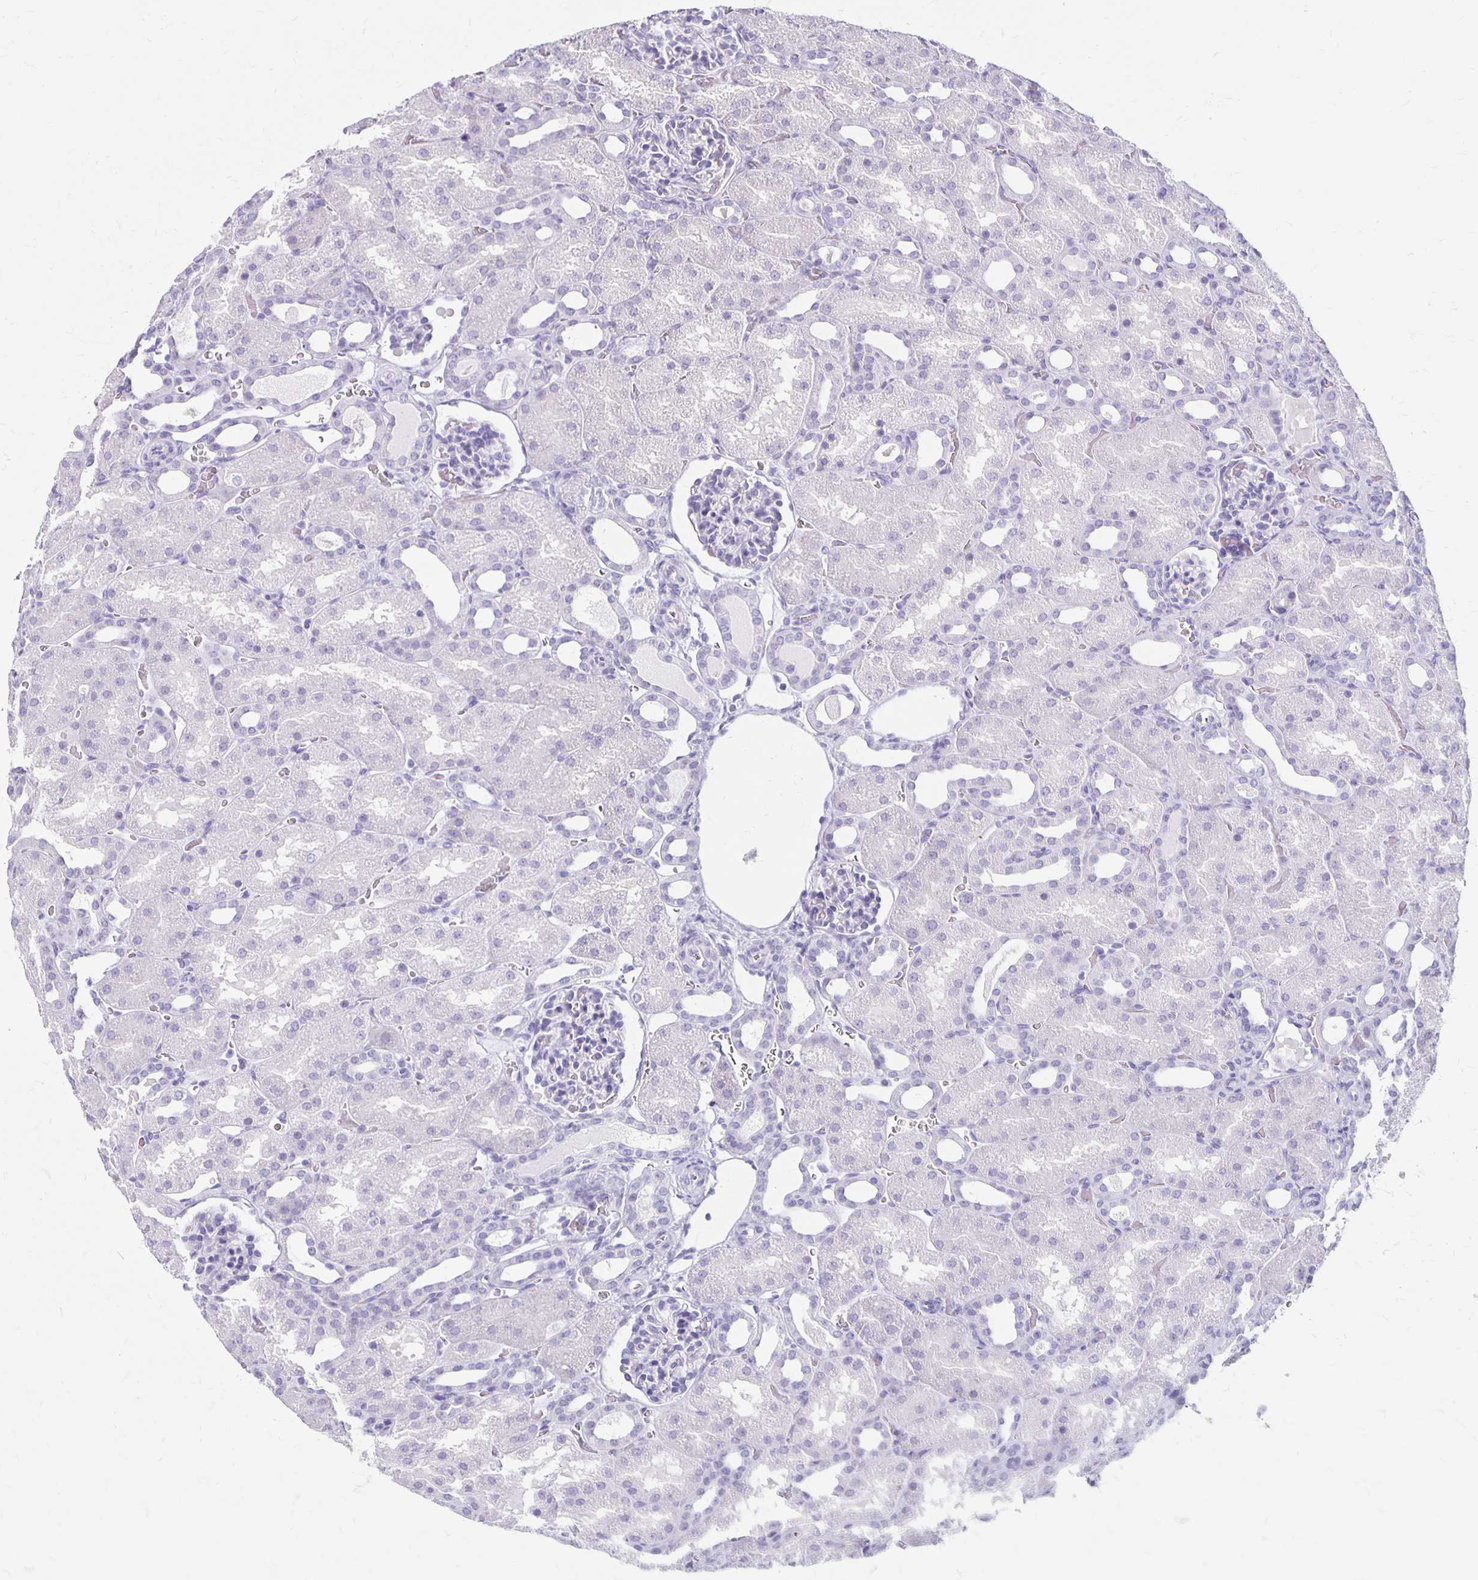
{"staining": {"intensity": "negative", "quantity": "none", "location": "none"}, "tissue": "kidney", "cell_type": "Cells in glomeruli", "image_type": "normal", "snomed": [{"axis": "morphology", "description": "Normal tissue, NOS"}, {"axis": "topography", "description": "Kidney"}], "caption": "There is no significant staining in cells in glomeruli of kidney. (Brightfield microscopy of DAB IHC at high magnification).", "gene": "MAGEC2", "patient": {"sex": "male", "age": 2}}